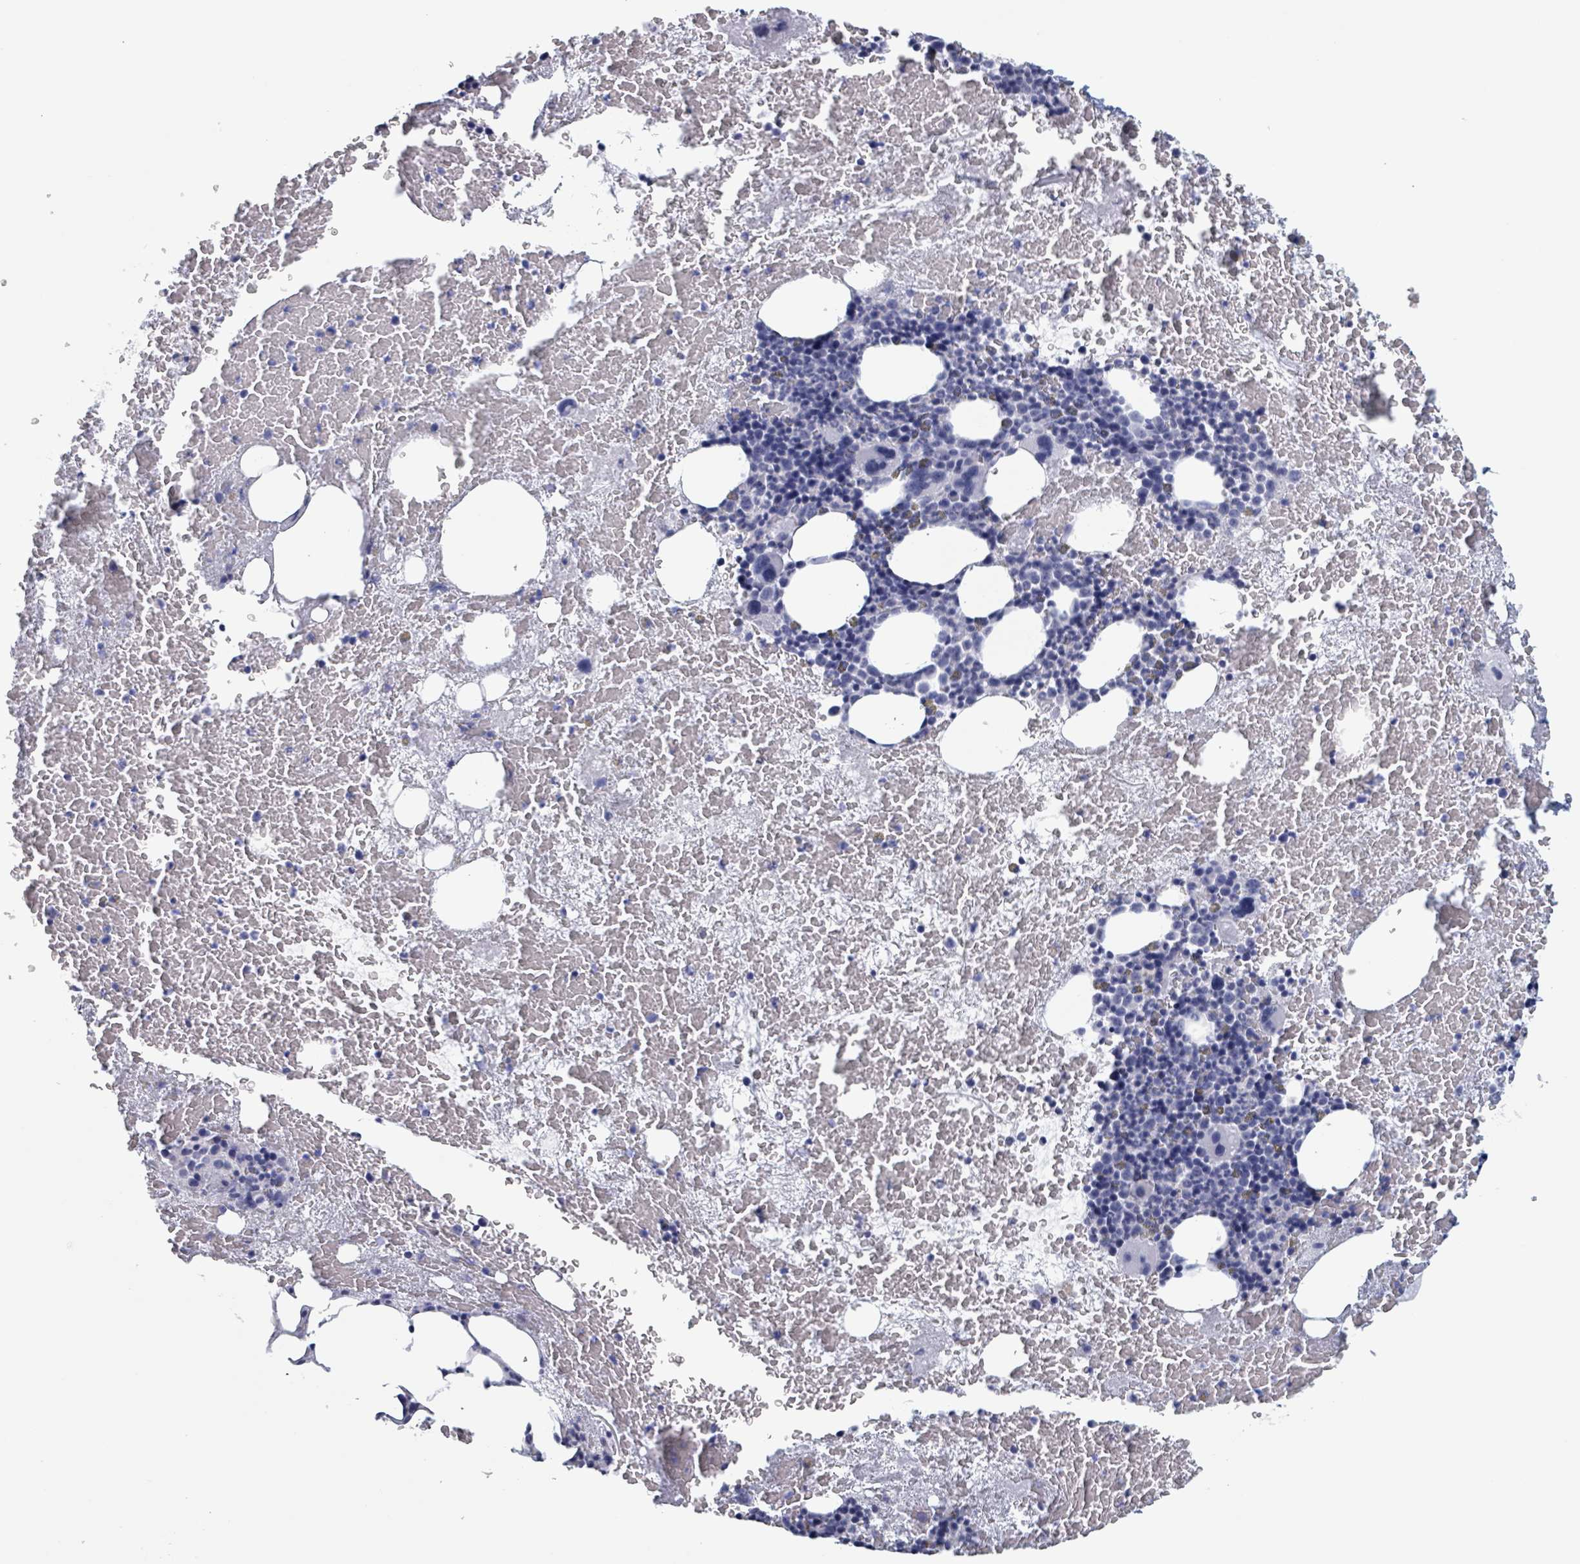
{"staining": {"intensity": "negative", "quantity": "none", "location": "none"}, "tissue": "bone marrow", "cell_type": "Hematopoietic cells", "image_type": "normal", "snomed": [{"axis": "morphology", "description": "Normal tissue, NOS"}, {"axis": "topography", "description": "Bone marrow"}], "caption": "Immunohistochemical staining of benign bone marrow shows no significant positivity in hematopoietic cells. The staining is performed using DAB (3,3'-diaminobenzidine) brown chromogen with nuclei counter-stained in using hematoxylin.", "gene": "KLK4", "patient": {"sex": "male", "age": 89}}